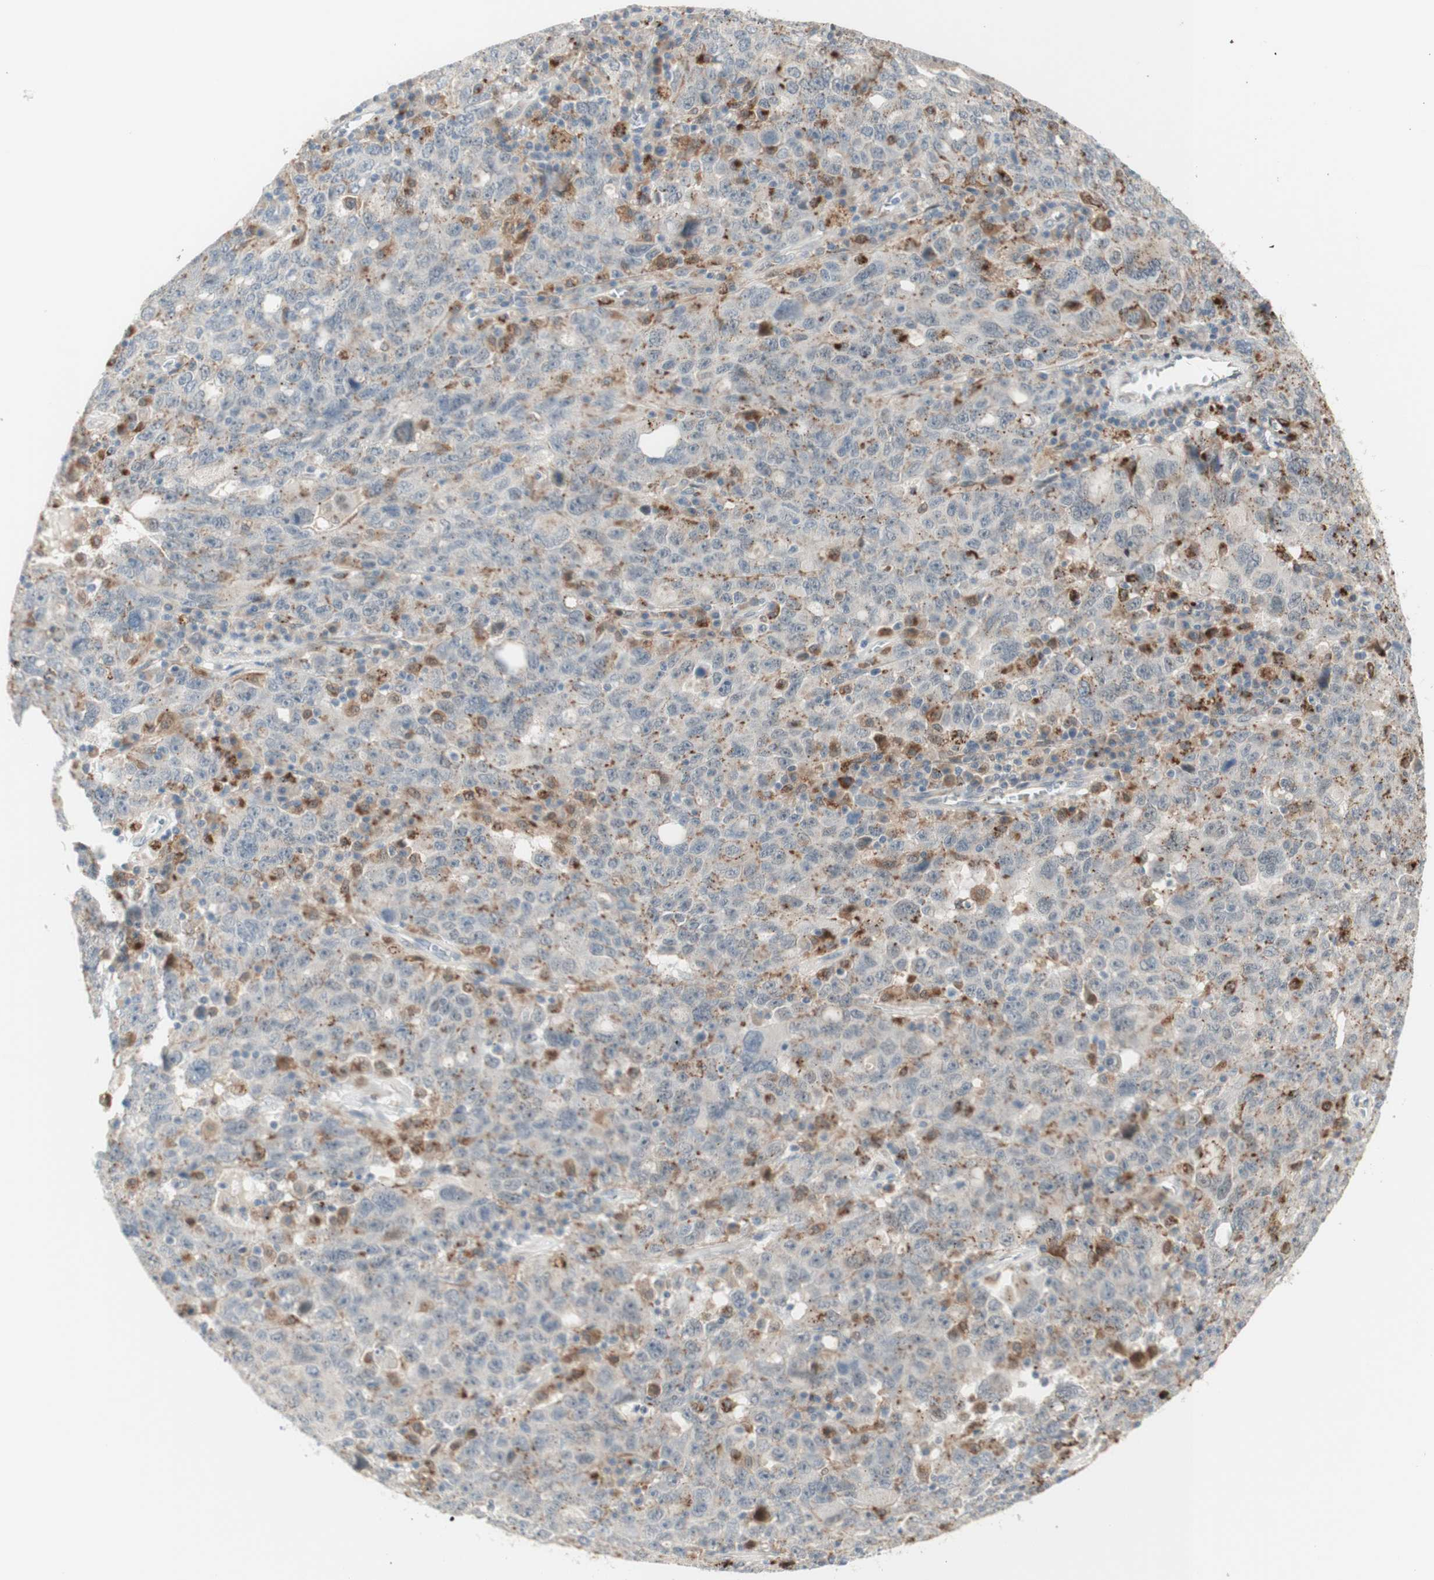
{"staining": {"intensity": "moderate", "quantity": "<25%", "location": "cytoplasmic/membranous"}, "tissue": "ovarian cancer", "cell_type": "Tumor cells", "image_type": "cancer", "snomed": [{"axis": "morphology", "description": "Carcinoma, endometroid"}, {"axis": "topography", "description": "Ovary"}], "caption": "Immunohistochemistry of human endometroid carcinoma (ovarian) demonstrates low levels of moderate cytoplasmic/membranous expression in about <25% of tumor cells.", "gene": "GAPT", "patient": {"sex": "female", "age": 62}}